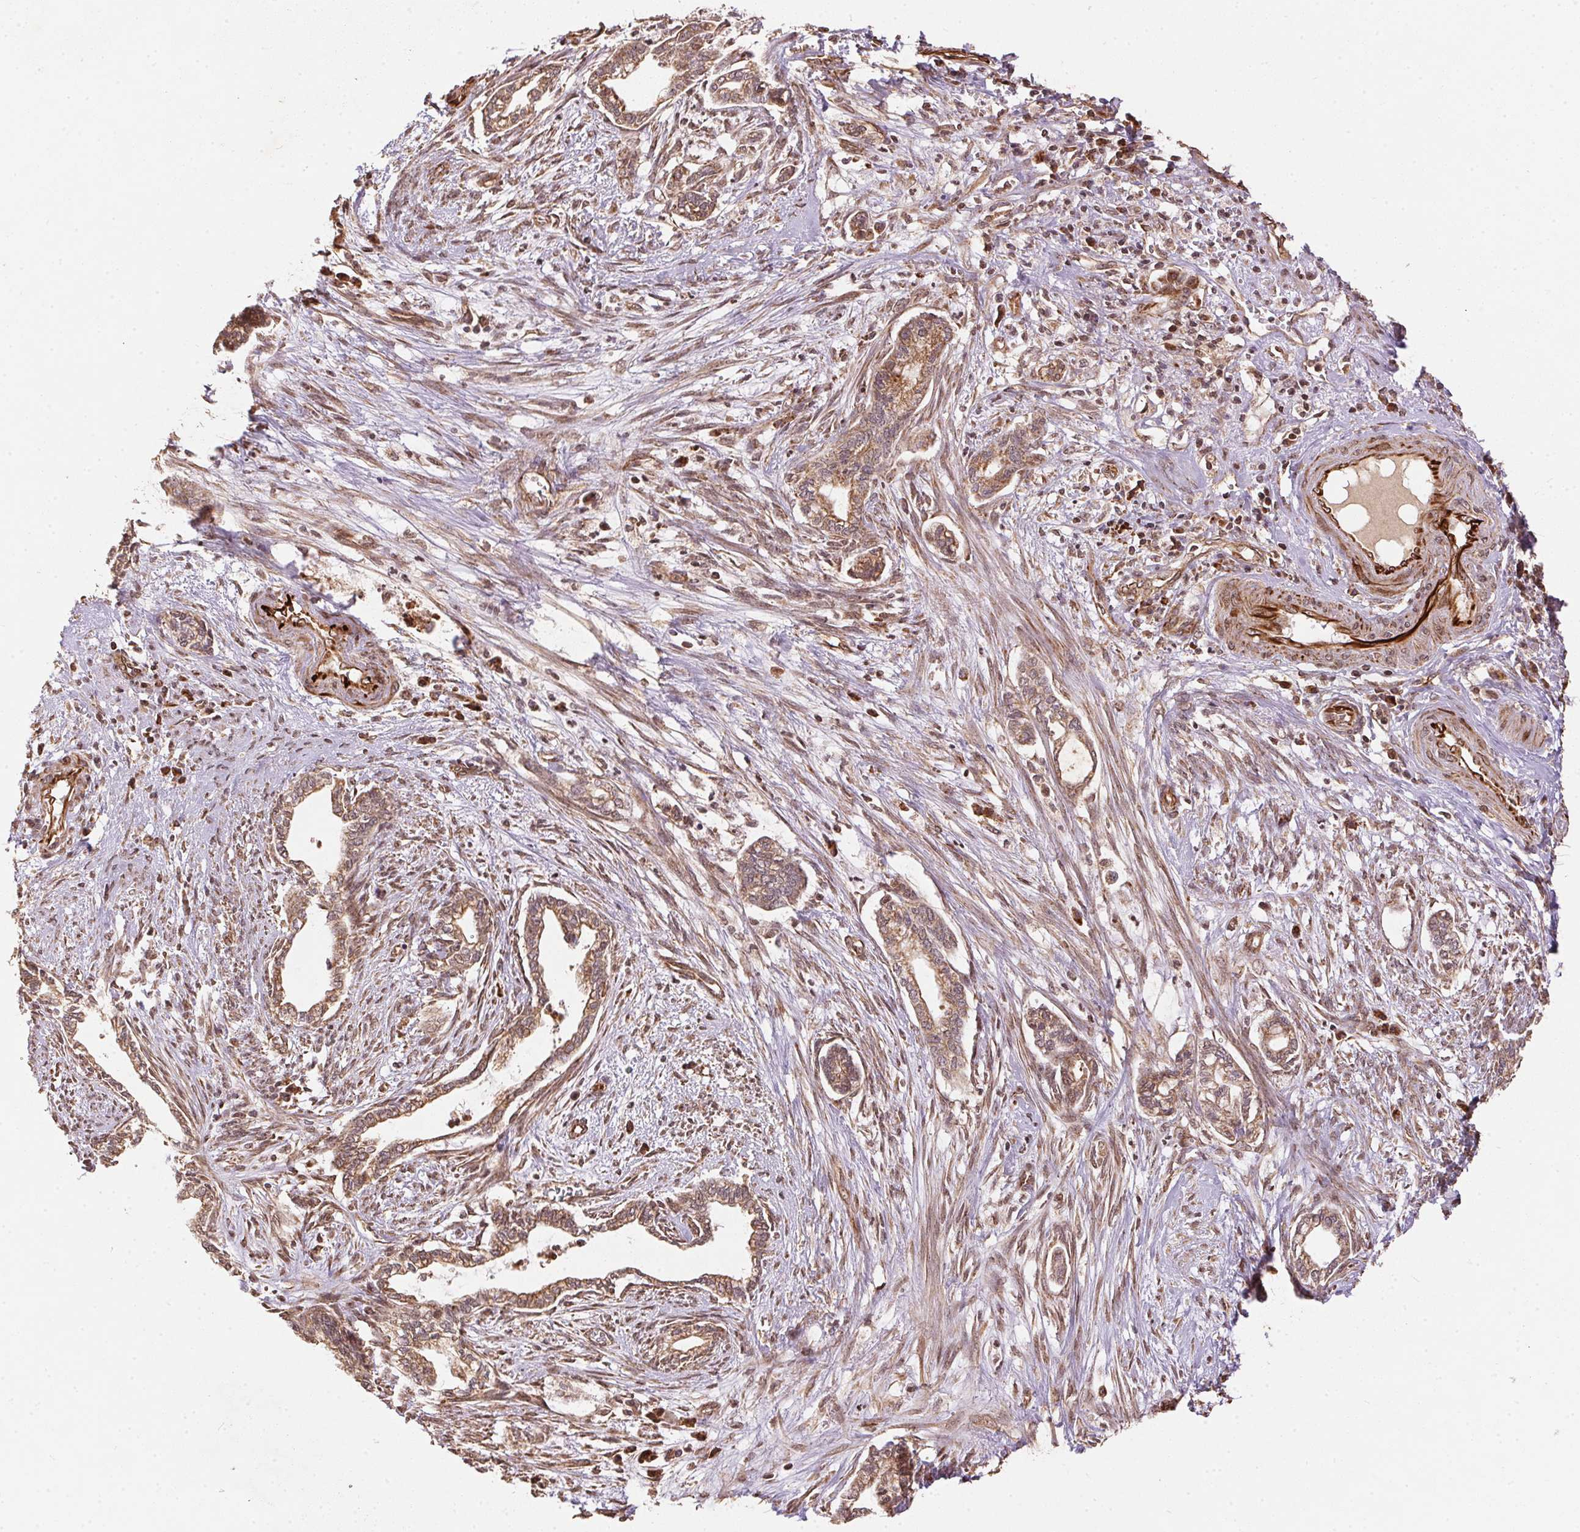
{"staining": {"intensity": "moderate", "quantity": ">75%", "location": "cytoplasmic/membranous"}, "tissue": "cervical cancer", "cell_type": "Tumor cells", "image_type": "cancer", "snomed": [{"axis": "morphology", "description": "Adenocarcinoma, NOS"}, {"axis": "topography", "description": "Cervix"}], "caption": "Immunohistochemical staining of human adenocarcinoma (cervical) demonstrates medium levels of moderate cytoplasmic/membranous protein expression in about >75% of tumor cells.", "gene": "SPRED2", "patient": {"sex": "female", "age": 62}}